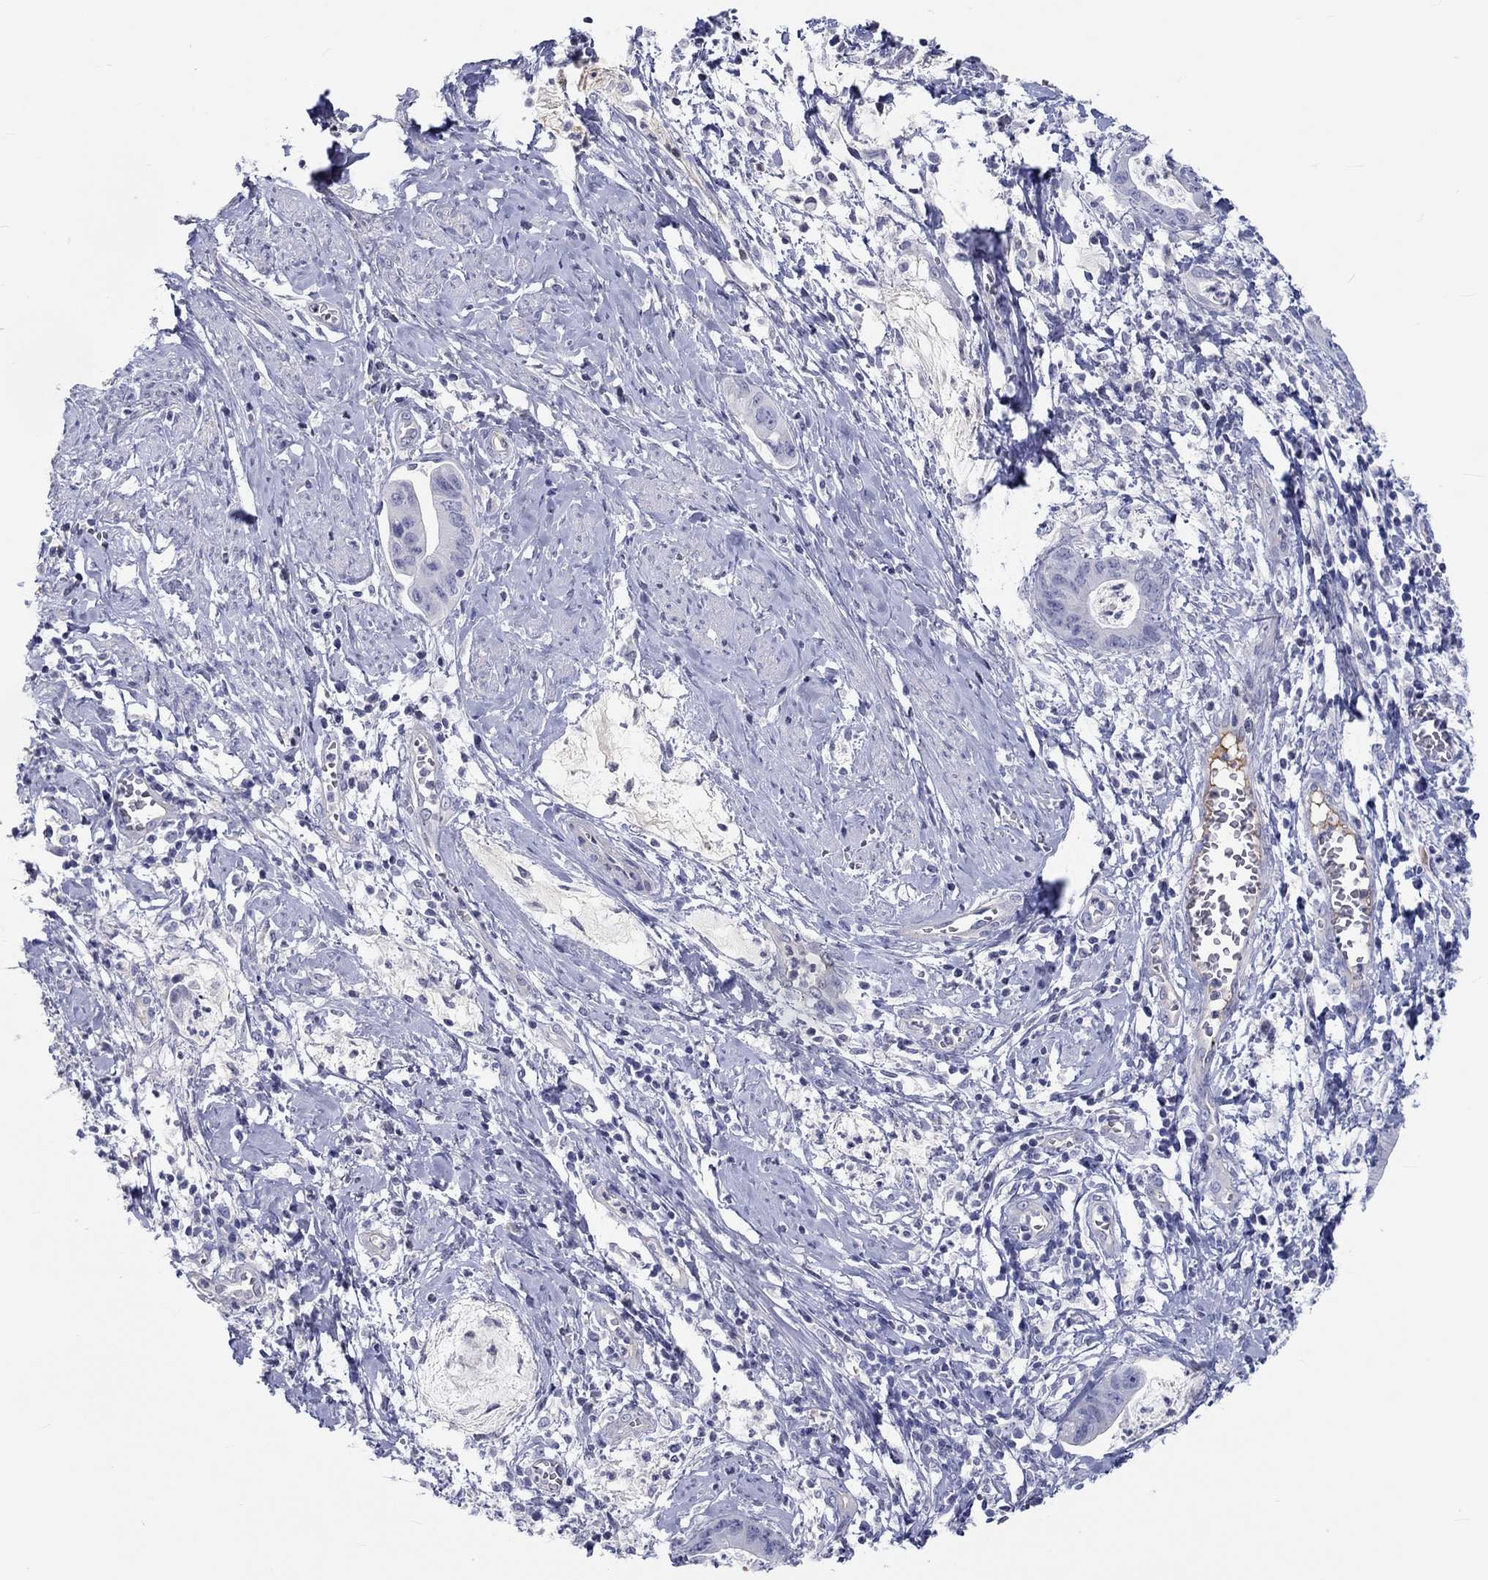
{"staining": {"intensity": "negative", "quantity": "none", "location": "none"}, "tissue": "cervical cancer", "cell_type": "Tumor cells", "image_type": "cancer", "snomed": [{"axis": "morphology", "description": "Adenocarcinoma, NOS"}, {"axis": "topography", "description": "Cervix"}], "caption": "The immunohistochemistry (IHC) photomicrograph has no significant expression in tumor cells of cervical cancer tissue.", "gene": "CDY2B", "patient": {"sex": "female", "age": 44}}